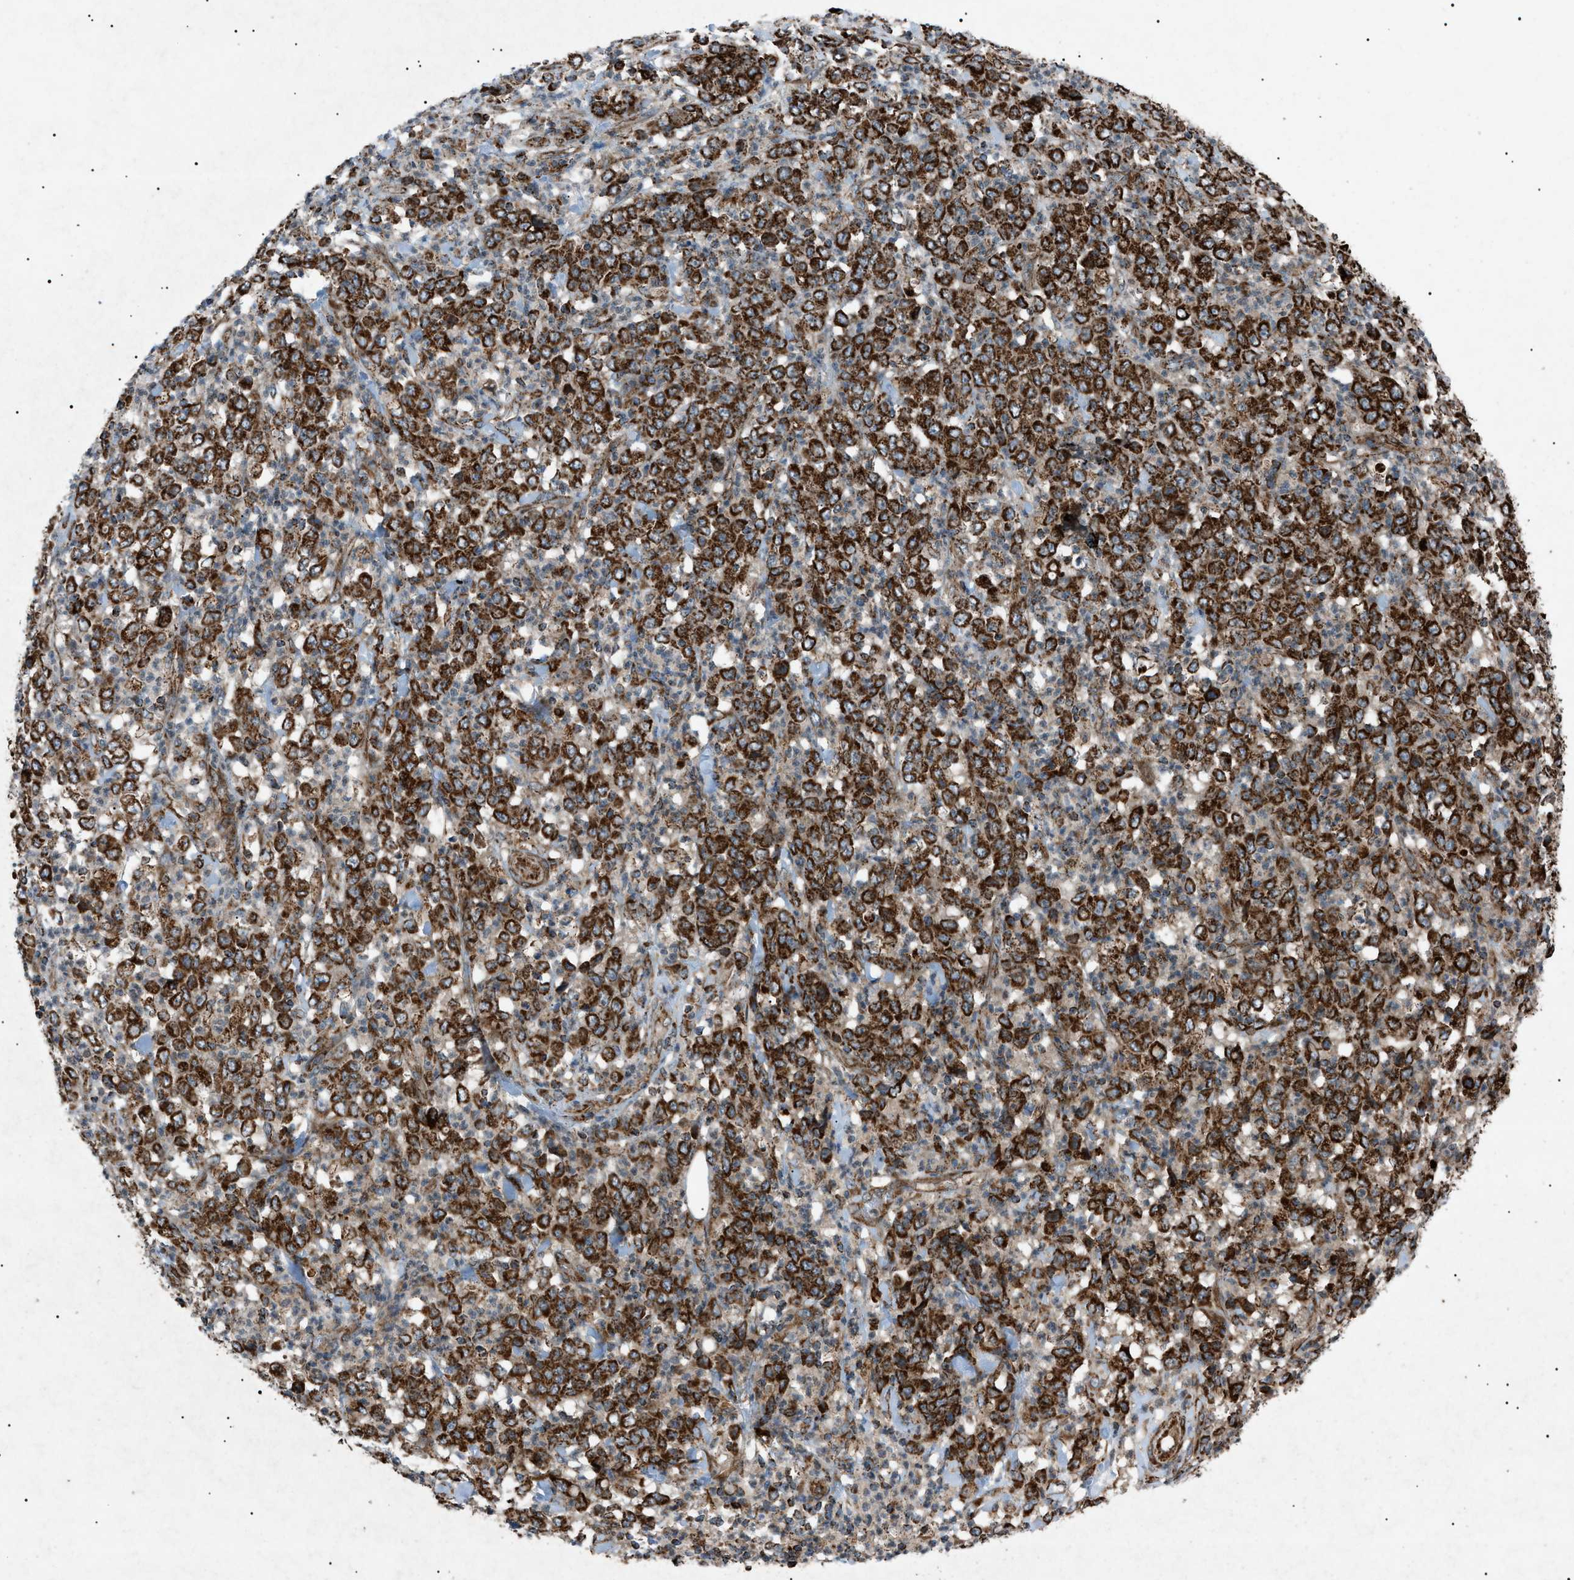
{"staining": {"intensity": "strong", "quantity": ">75%", "location": "cytoplasmic/membranous"}, "tissue": "stomach cancer", "cell_type": "Tumor cells", "image_type": "cancer", "snomed": [{"axis": "morphology", "description": "Adenocarcinoma, NOS"}, {"axis": "topography", "description": "Stomach, lower"}], "caption": "Immunohistochemistry image of stomach cancer stained for a protein (brown), which shows high levels of strong cytoplasmic/membranous staining in approximately >75% of tumor cells.", "gene": "C1GALT1C1", "patient": {"sex": "female", "age": 71}}